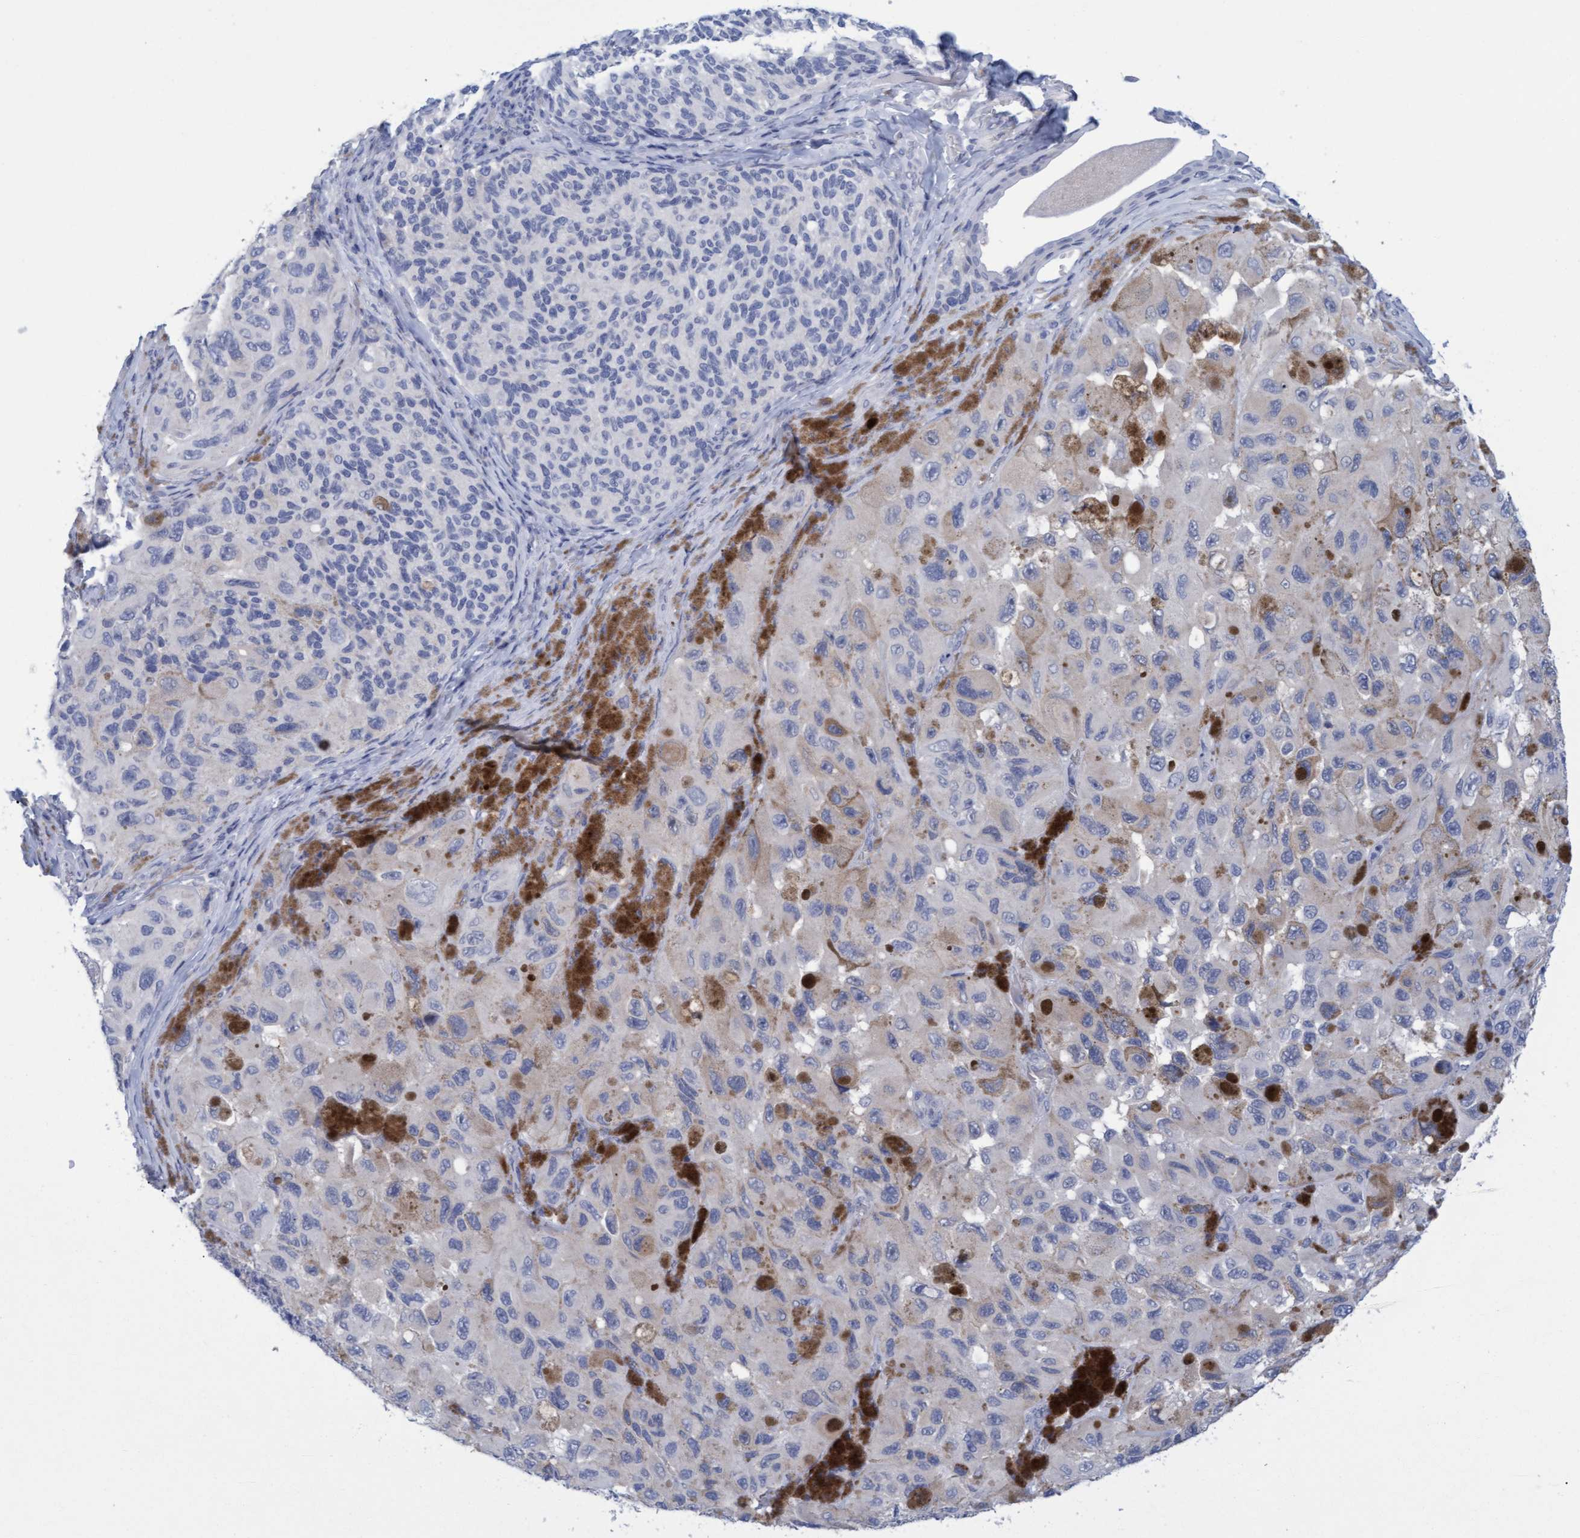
{"staining": {"intensity": "negative", "quantity": "none", "location": "none"}, "tissue": "melanoma", "cell_type": "Tumor cells", "image_type": "cancer", "snomed": [{"axis": "morphology", "description": "Malignant melanoma, NOS"}, {"axis": "topography", "description": "Skin"}], "caption": "There is no significant positivity in tumor cells of melanoma.", "gene": "SSTR3", "patient": {"sex": "female", "age": 73}}